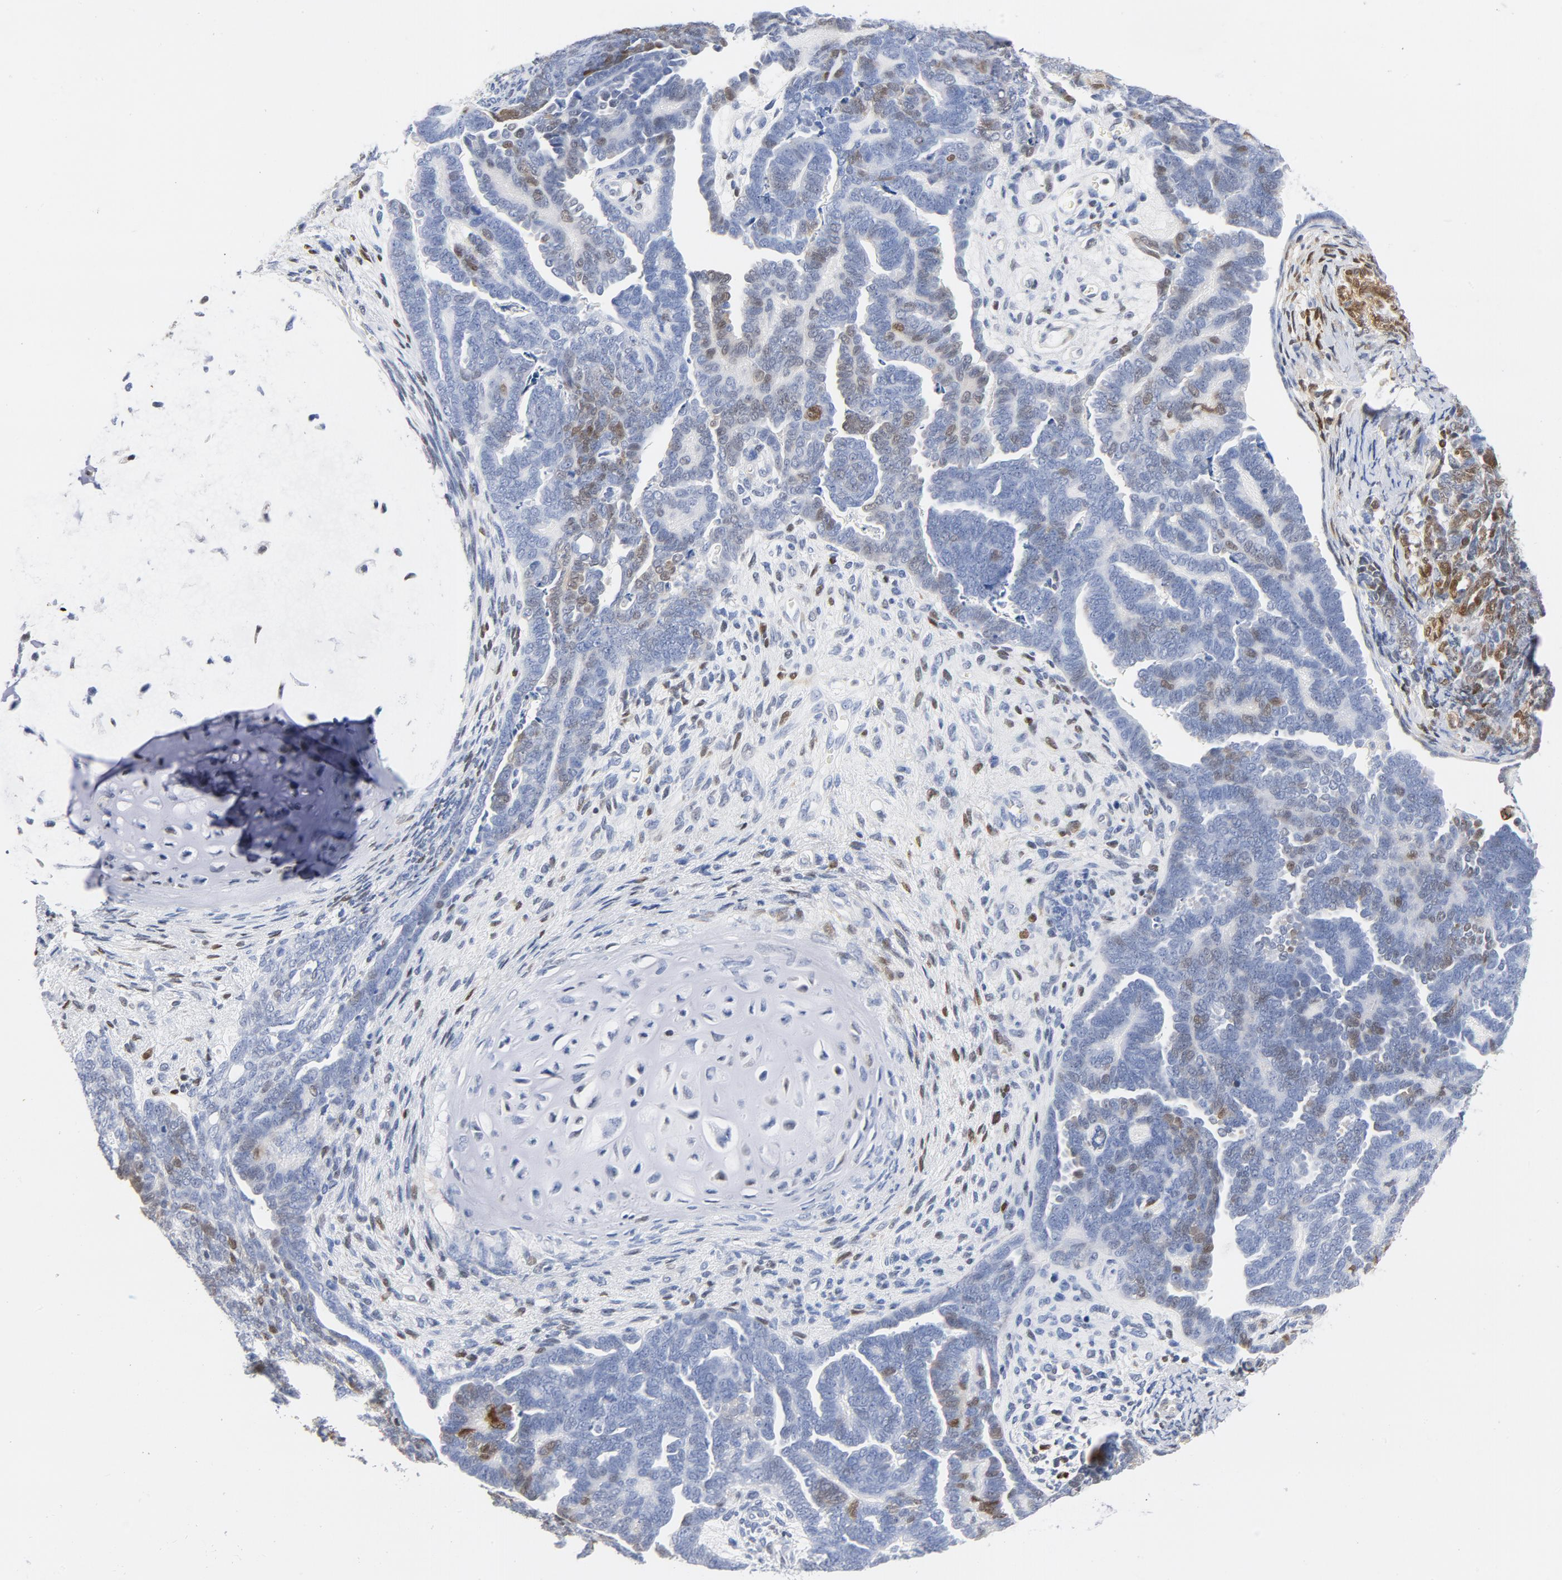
{"staining": {"intensity": "weak", "quantity": "<25%", "location": "nuclear"}, "tissue": "endometrial cancer", "cell_type": "Tumor cells", "image_type": "cancer", "snomed": [{"axis": "morphology", "description": "Neoplasm, malignant, NOS"}, {"axis": "topography", "description": "Endometrium"}], "caption": "The IHC histopathology image has no significant expression in tumor cells of neoplasm (malignant) (endometrial) tissue. (Stains: DAB (3,3'-diaminobenzidine) immunohistochemistry with hematoxylin counter stain, Microscopy: brightfield microscopy at high magnification).", "gene": "CDKN1B", "patient": {"sex": "female", "age": 74}}